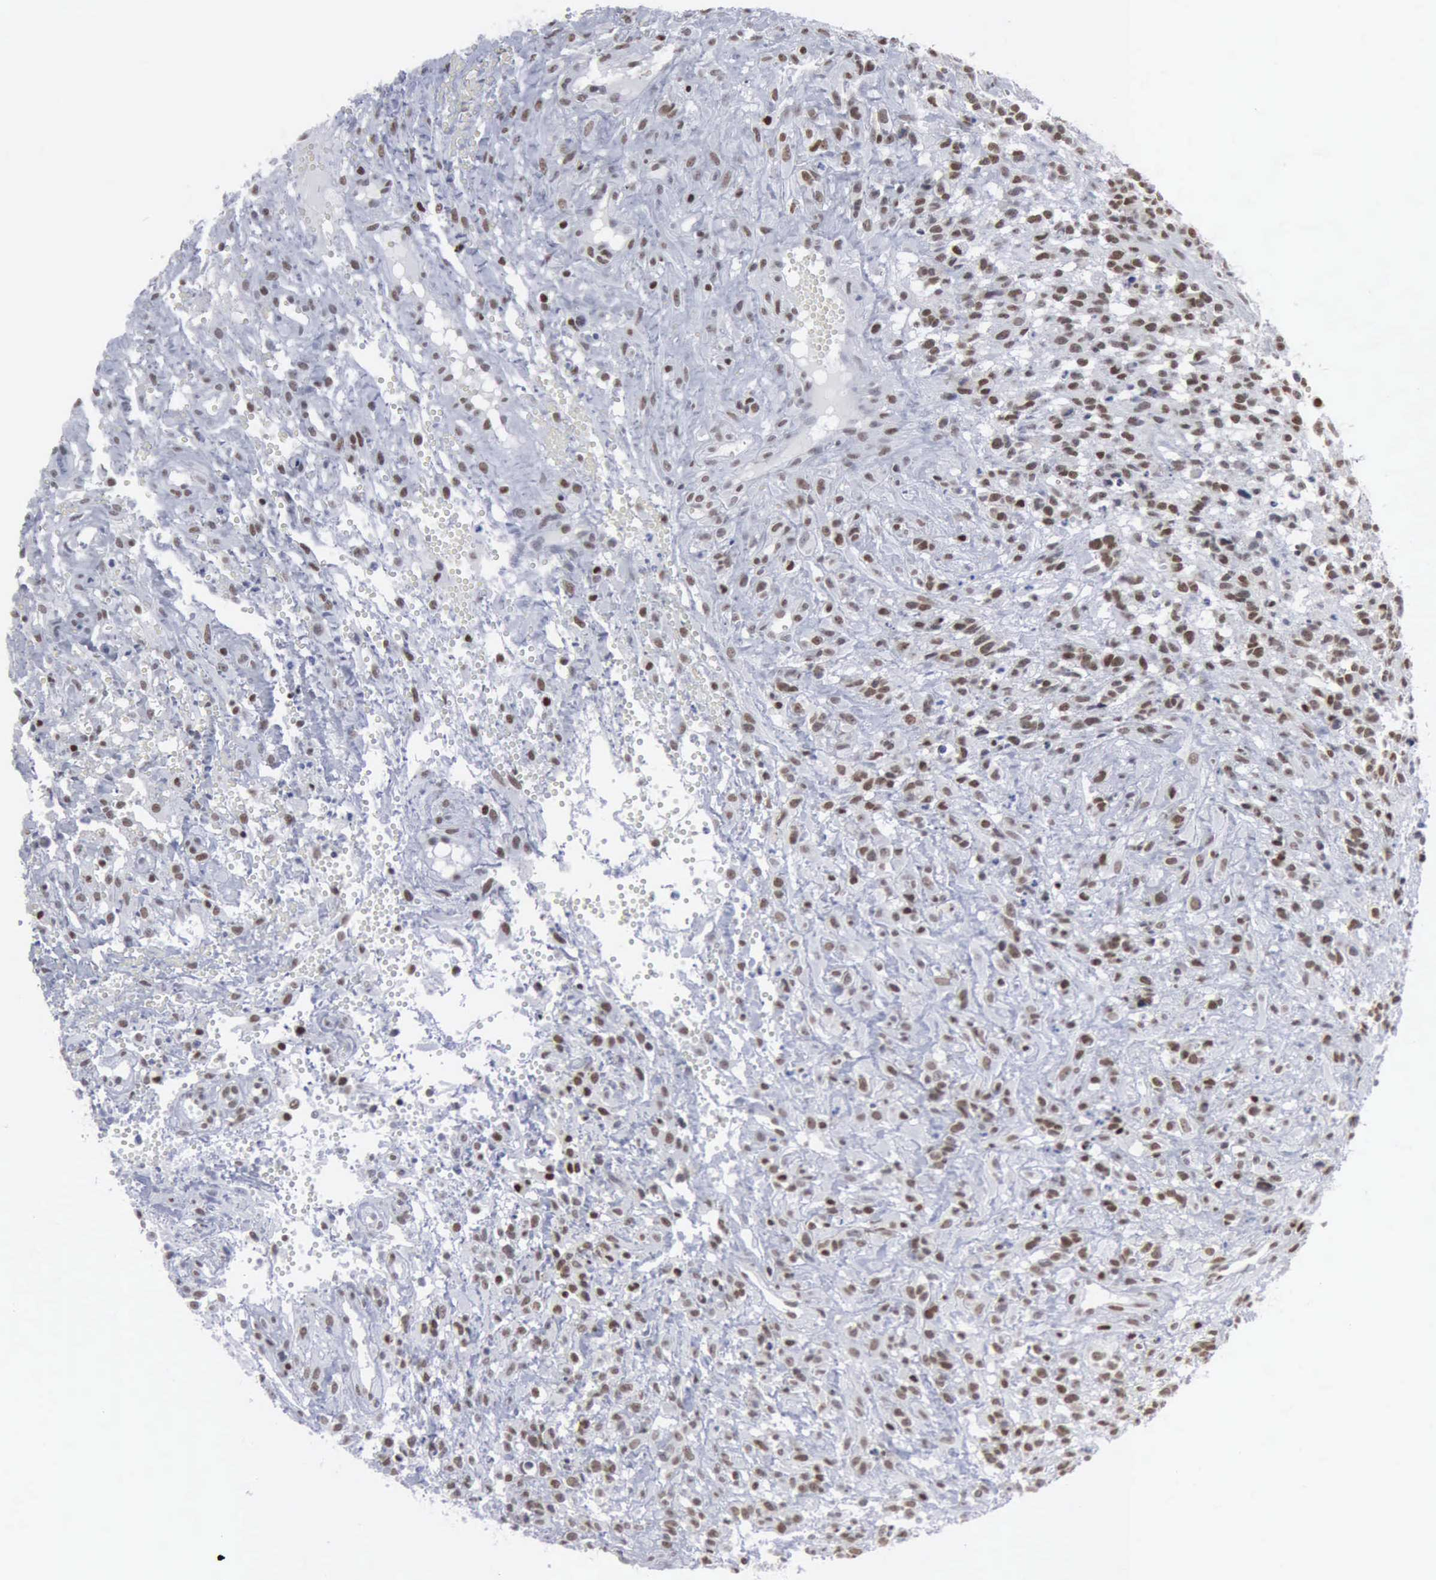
{"staining": {"intensity": "moderate", "quantity": ">75%", "location": "nuclear"}, "tissue": "glioma", "cell_type": "Tumor cells", "image_type": "cancer", "snomed": [{"axis": "morphology", "description": "Glioma, malignant, High grade"}, {"axis": "topography", "description": "Brain"}], "caption": "The image reveals staining of malignant high-grade glioma, revealing moderate nuclear protein expression (brown color) within tumor cells.", "gene": "XPA", "patient": {"sex": "male", "age": 66}}